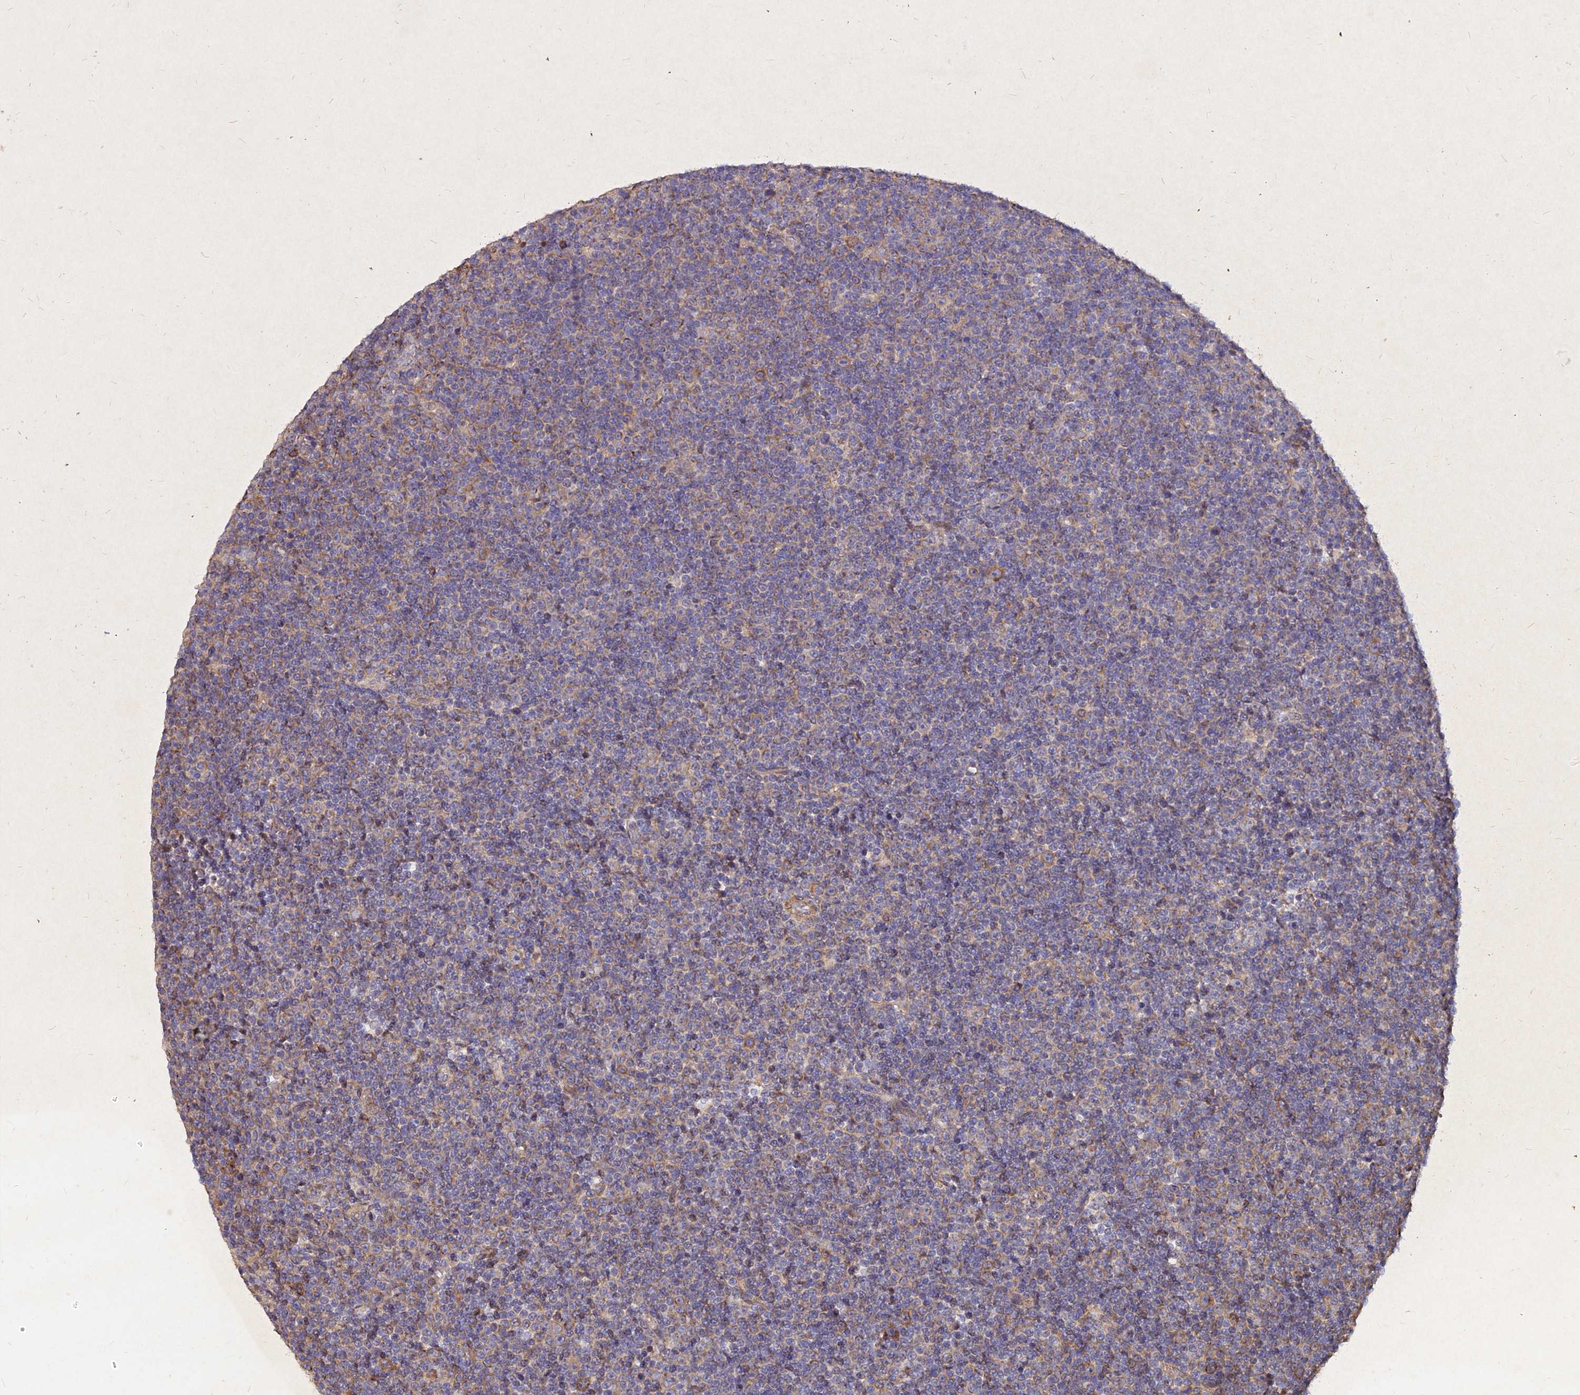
{"staining": {"intensity": "moderate", "quantity": "<25%", "location": "cytoplasmic/membranous"}, "tissue": "lymphoma", "cell_type": "Tumor cells", "image_type": "cancer", "snomed": [{"axis": "morphology", "description": "Malignant lymphoma, non-Hodgkin's type, Low grade"}, {"axis": "topography", "description": "Lymph node"}], "caption": "Immunohistochemical staining of malignant lymphoma, non-Hodgkin's type (low-grade) shows low levels of moderate cytoplasmic/membranous staining in approximately <25% of tumor cells. The staining is performed using DAB (3,3'-diaminobenzidine) brown chromogen to label protein expression. The nuclei are counter-stained blue using hematoxylin.", "gene": "SKA1", "patient": {"sex": "female", "age": 67}}